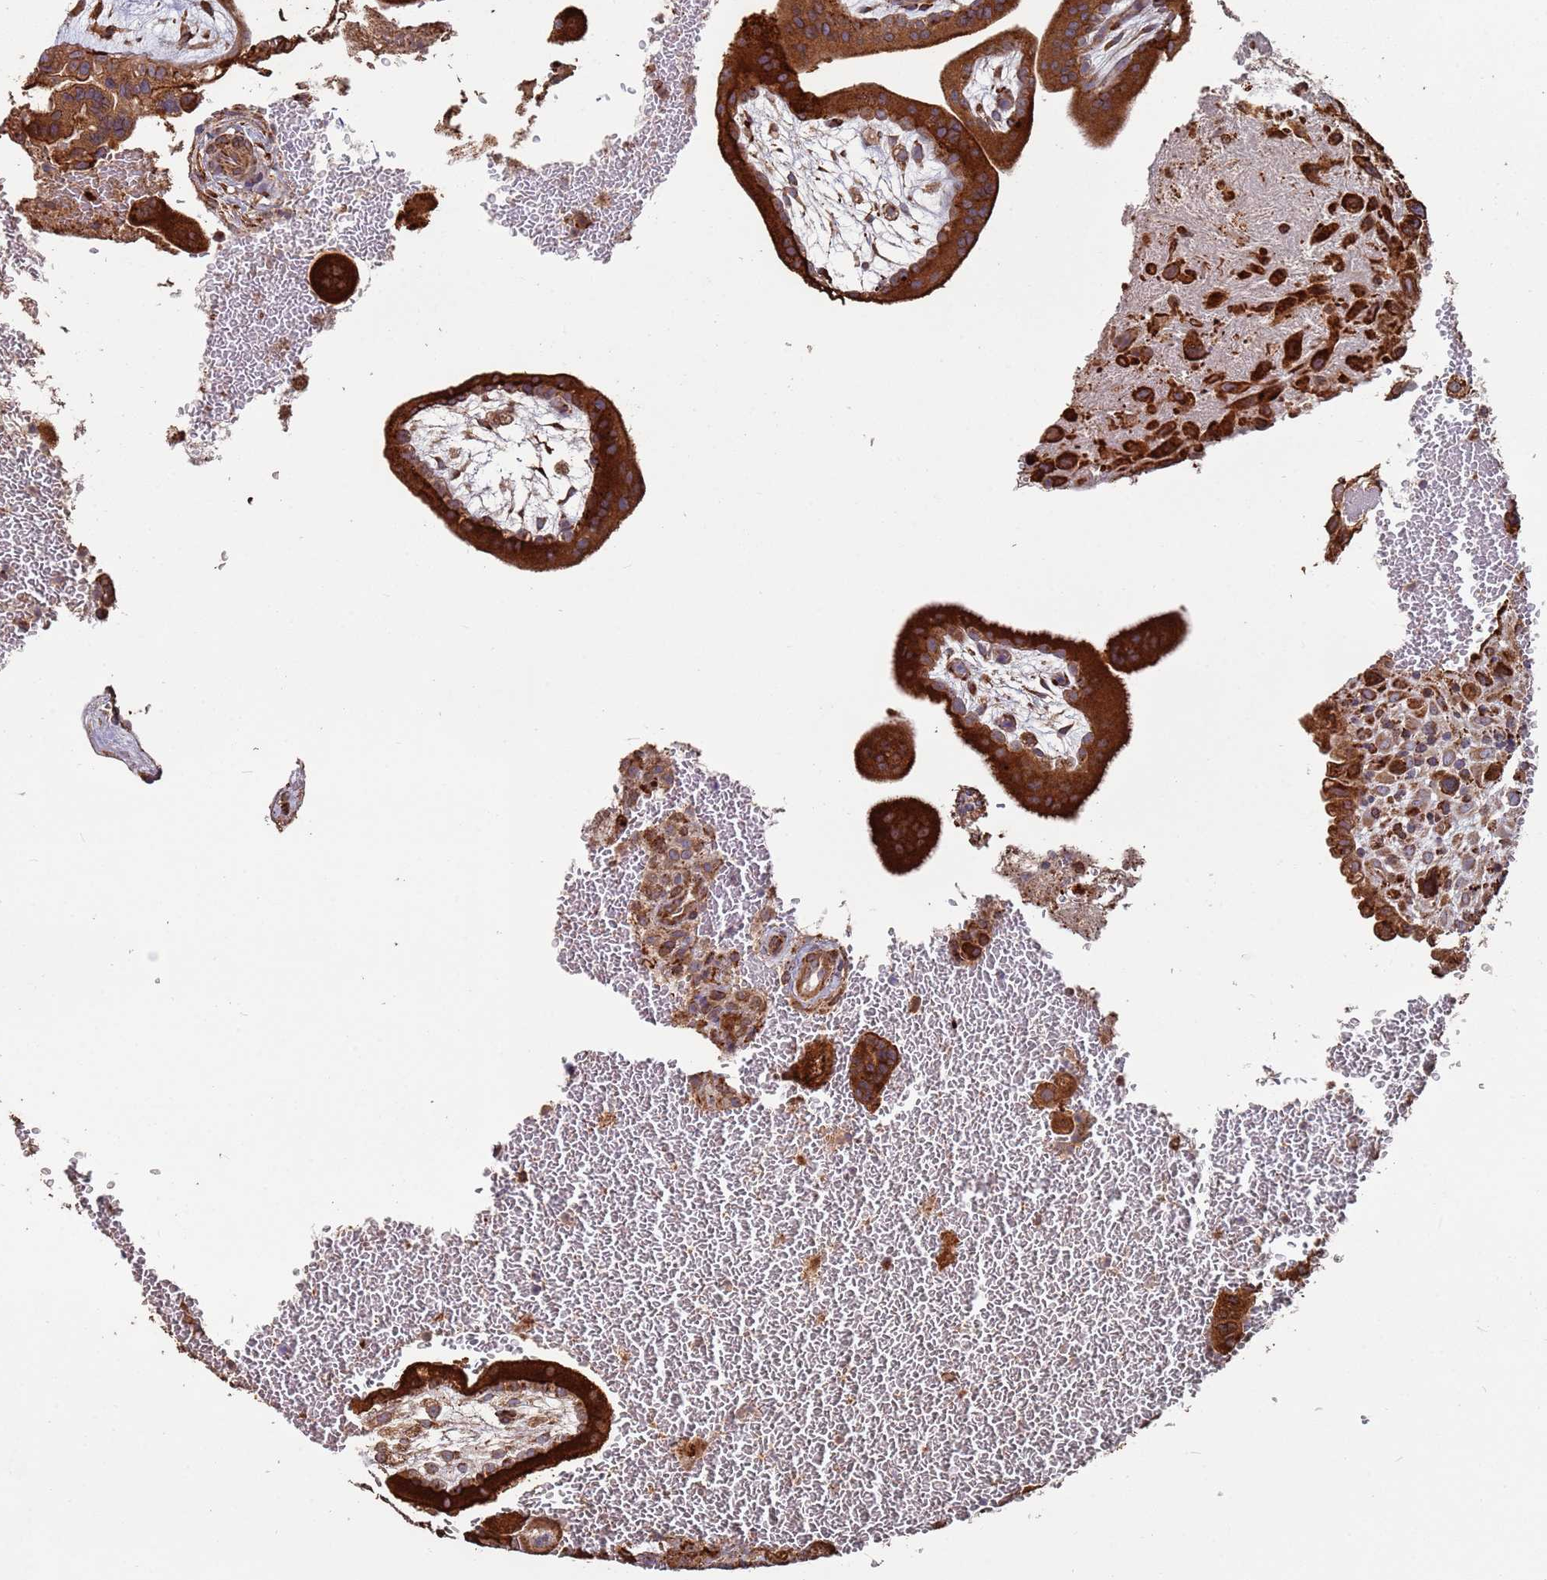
{"staining": {"intensity": "strong", "quantity": ">75%", "location": "cytoplasmic/membranous"}, "tissue": "placenta", "cell_type": "Decidual cells", "image_type": "normal", "snomed": [{"axis": "morphology", "description": "Normal tissue, NOS"}, {"axis": "topography", "description": "Placenta"}], "caption": "Brown immunohistochemical staining in normal placenta exhibits strong cytoplasmic/membranous positivity in about >75% of decidual cells. Nuclei are stained in blue.", "gene": "LACC1", "patient": {"sex": "female", "age": 35}}